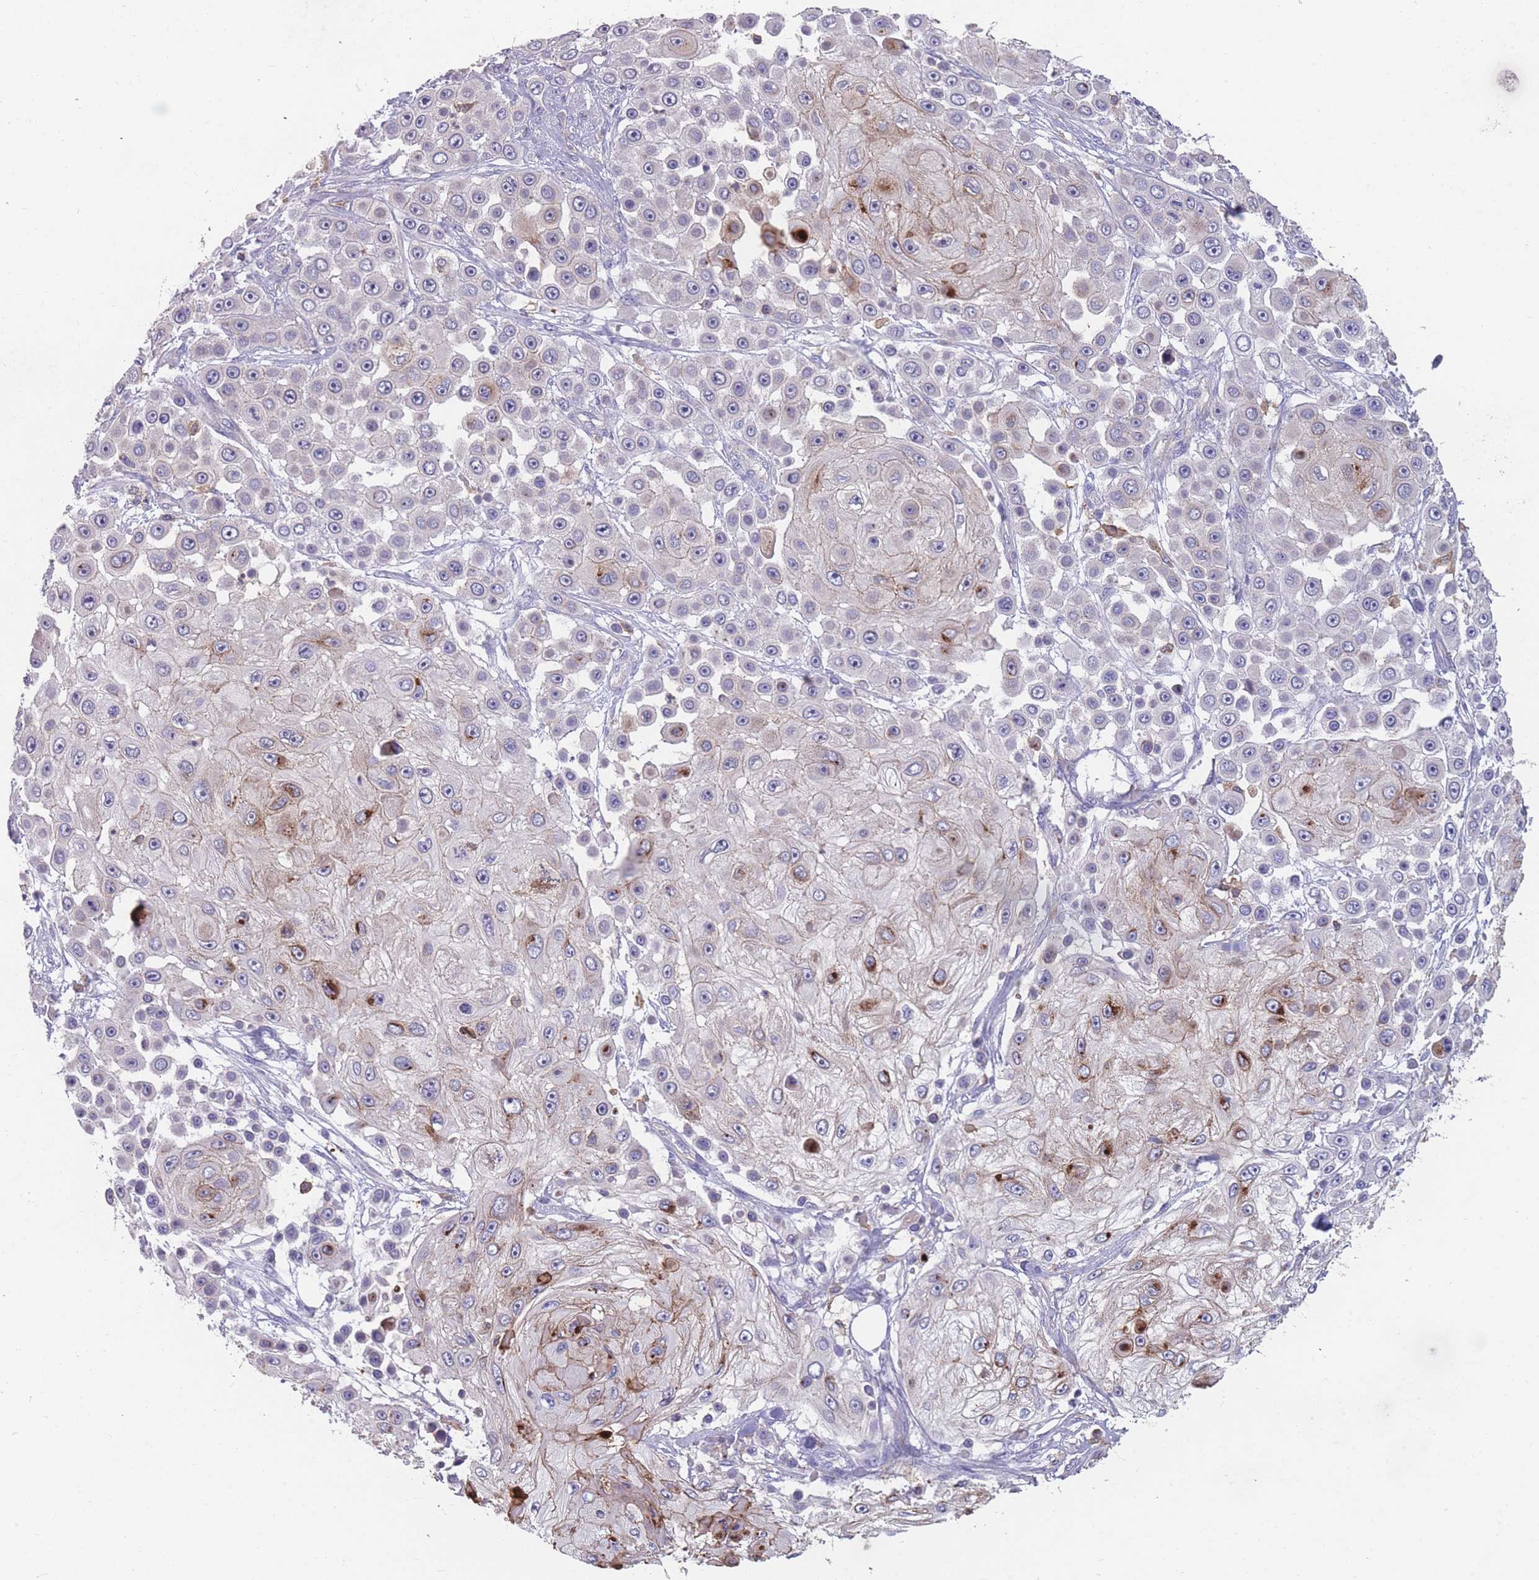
{"staining": {"intensity": "strong", "quantity": "<25%", "location": "cytoplasmic/membranous"}, "tissue": "skin cancer", "cell_type": "Tumor cells", "image_type": "cancer", "snomed": [{"axis": "morphology", "description": "Squamous cell carcinoma, NOS"}, {"axis": "topography", "description": "Skin"}], "caption": "The micrograph demonstrates immunohistochemical staining of skin cancer. There is strong cytoplasmic/membranous staining is appreciated in approximately <25% of tumor cells.", "gene": "CD33", "patient": {"sex": "male", "age": 67}}